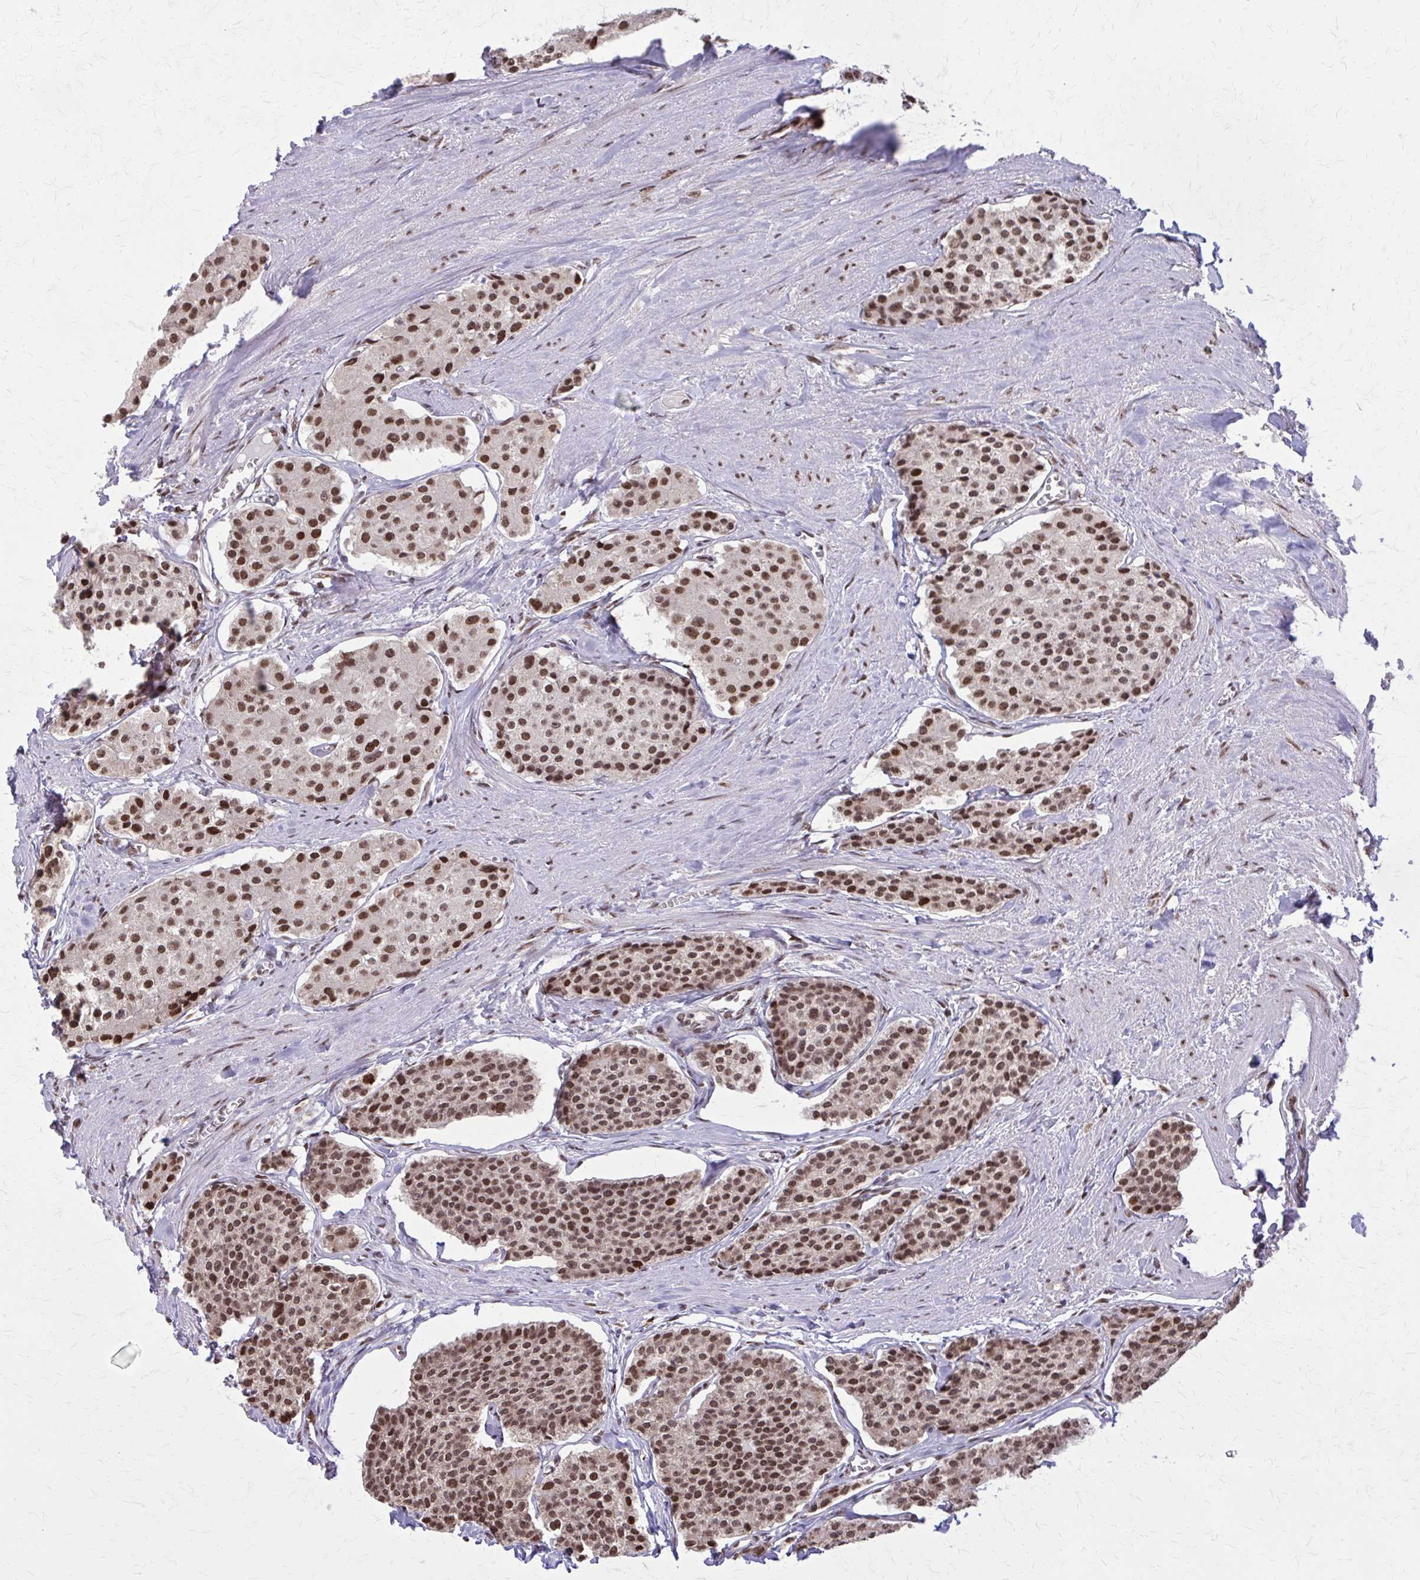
{"staining": {"intensity": "moderate", "quantity": ">75%", "location": "nuclear"}, "tissue": "carcinoid", "cell_type": "Tumor cells", "image_type": "cancer", "snomed": [{"axis": "morphology", "description": "Carcinoid, malignant, NOS"}, {"axis": "topography", "description": "Small intestine"}], "caption": "Tumor cells demonstrate moderate nuclear expression in about >75% of cells in carcinoid (malignant).", "gene": "TTF1", "patient": {"sex": "female", "age": 65}}